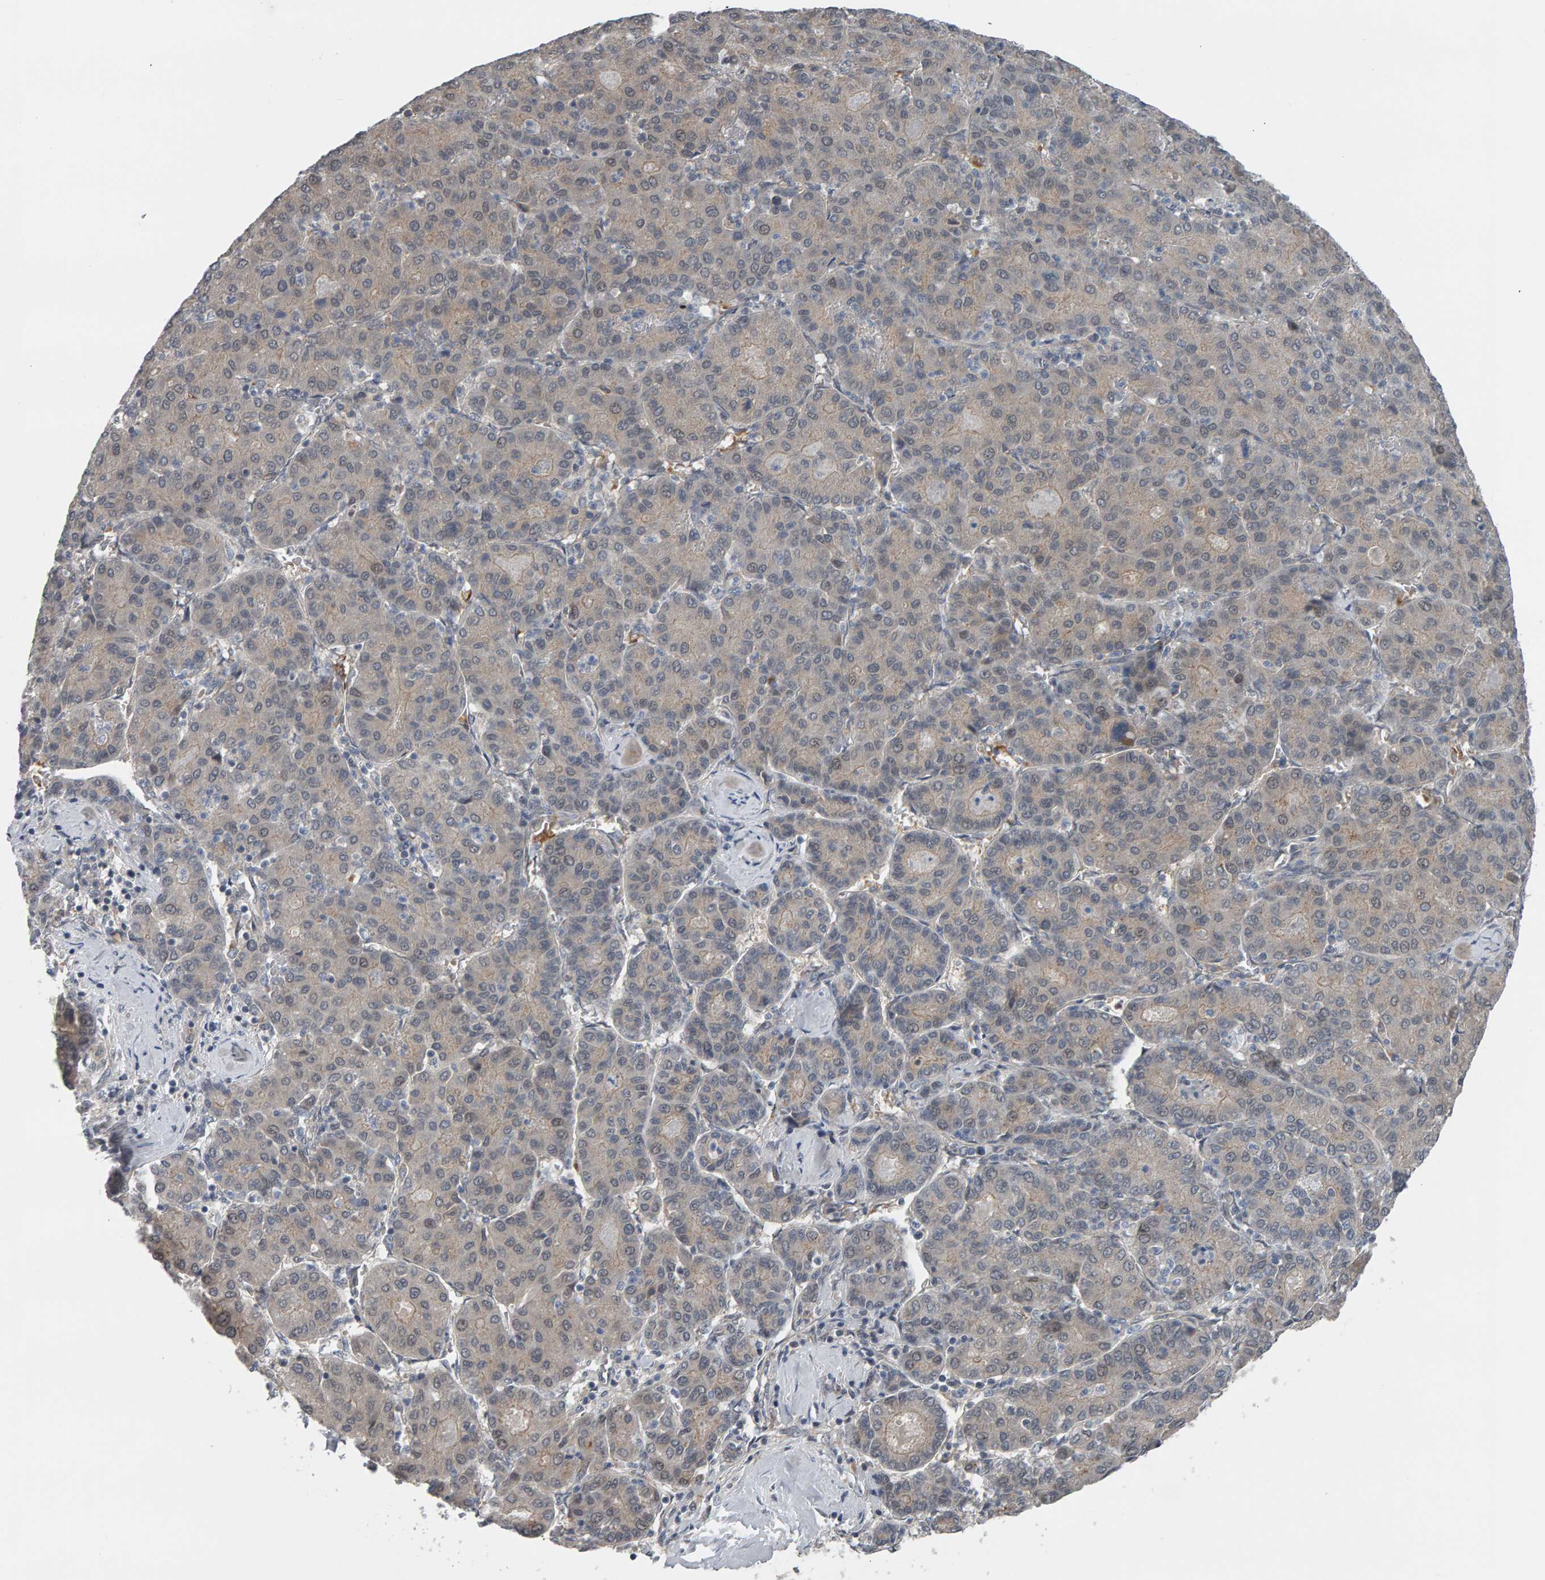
{"staining": {"intensity": "negative", "quantity": "none", "location": "none"}, "tissue": "liver cancer", "cell_type": "Tumor cells", "image_type": "cancer", "snomed": [{"axis": "morphology", "description": "Carcinoma, Hepatocellular, NOS"}, {"axis": "topography", "description": "Liver"}], "caption": "An image of hepatocellular carcinoma (liver) stained for a protein exhibits no brown staining in tumor cells.", "gene": "COASY", "patient": {"sex": "male", "age": 65}}